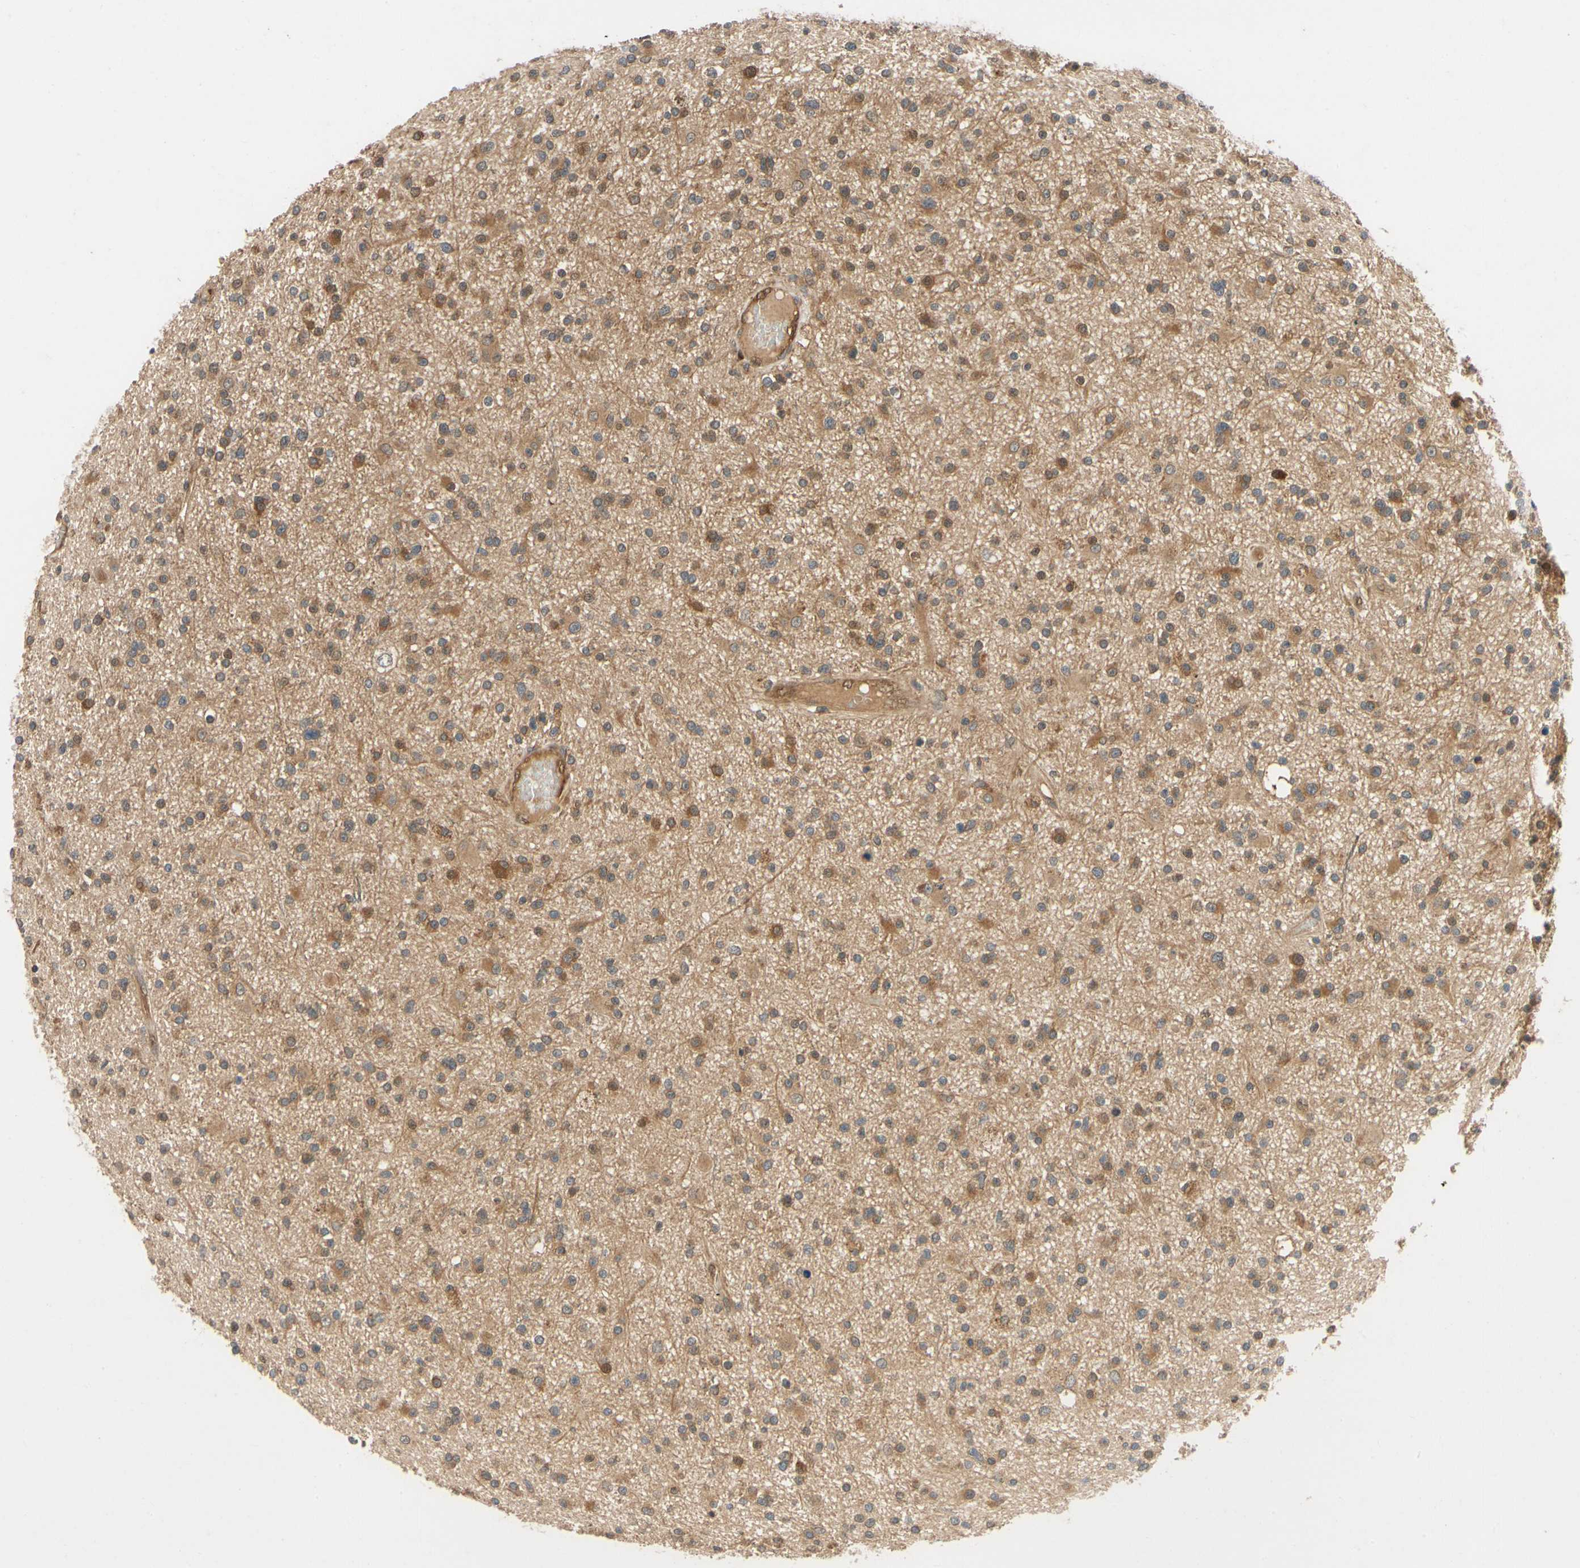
{"staining": {"intensity": "moderate", "quantity": ">75%", "location": "cytoplasmic/membranous"}, "tissue": "glioma", "cell_type": "Tumor cells", "image_type": "cancer", "snomed": [{"axis": "morphology", "description": "Glioma, malignant, High grade"}, {"axis": "topography", "description": "Brain"}], "caption": "This photomicrograph demonstrates high-grade glioma (malignant) stained with IHC to label a protein in brown. The cytoplasmic/membranous of tumor cells show moderate positivity for the protein. Nuclei are counter-stained blue.", "gene": "TDRP", "patient": {"sex": "male", "age": 33}}